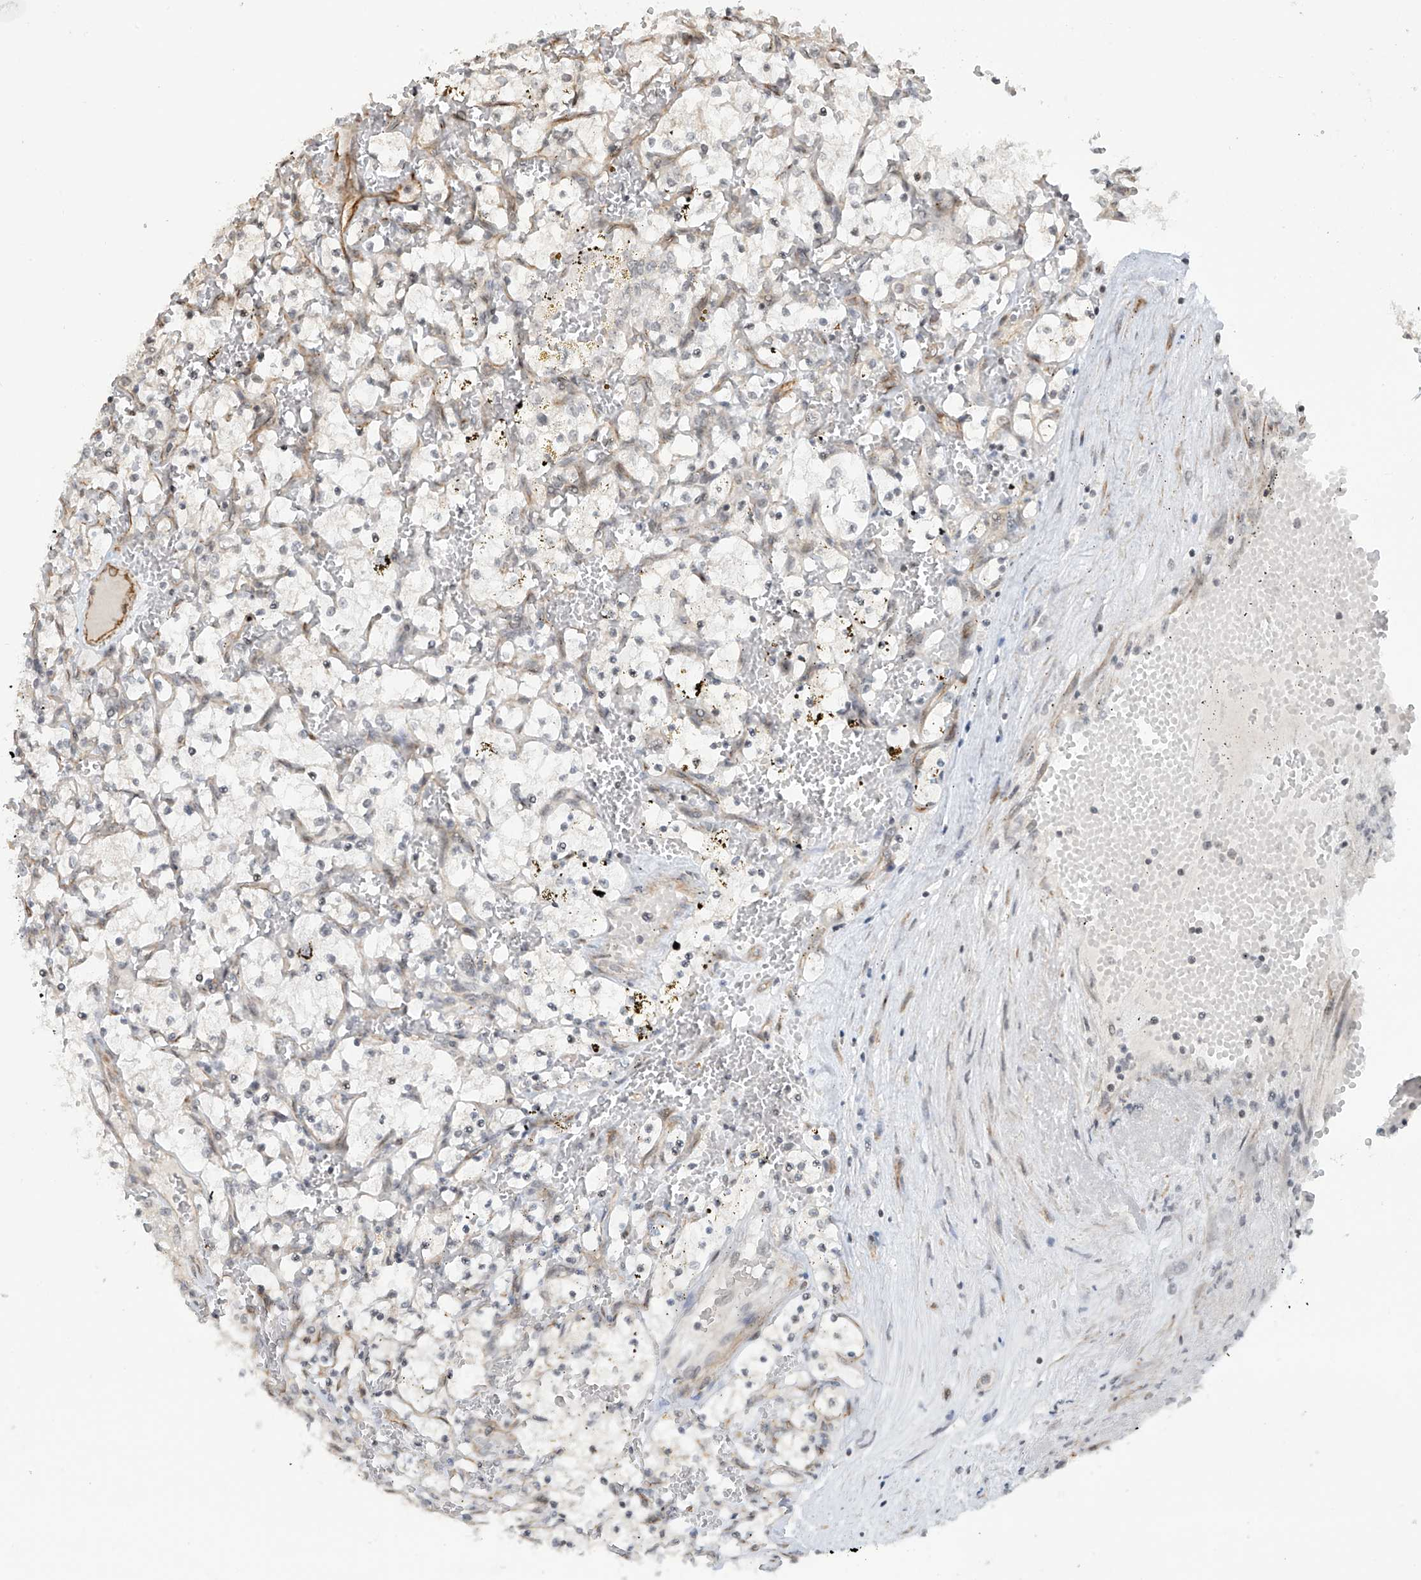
{"staining": {"intensity": "negative", "quantity": "none", "location": "none"}, "tissue": "renal cancer", "cell_type": "Tumor cells", "image_type": "cancer", "snomed": [{"axis": "morphology", "description": "Adenocarcinoma, NOS"}, {"axis": "topography", "description": "Kidney"}], "caption": "Immunohistochemistry image of human renal adenocarcinoma stained for a protein (brown), which demonstrates no expression in tumor cells.", "gene": "METAP1D", "patient": {"sex": "female", "age": 69}}